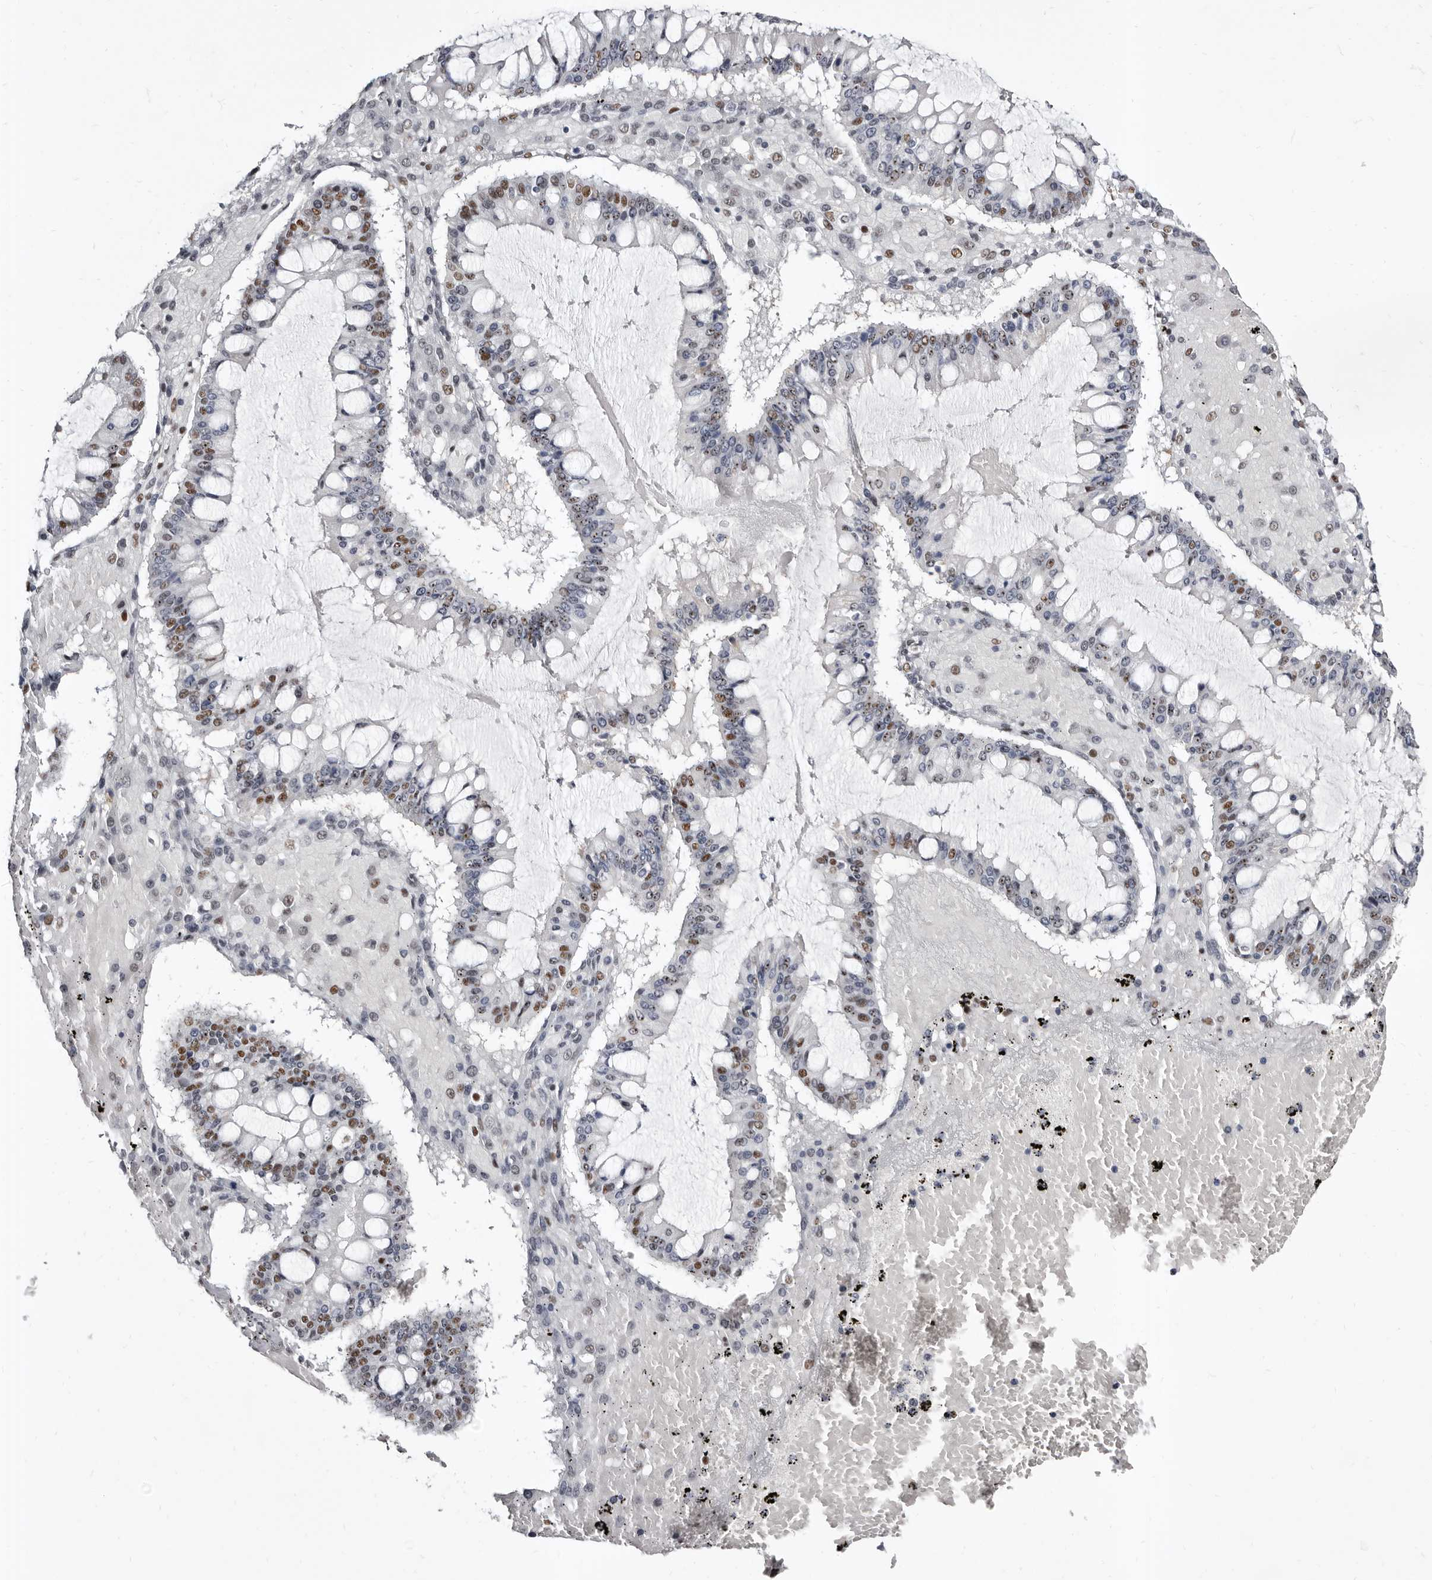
{"staining": {"intensity": "moderate", "quantity": "25%-75%", "location": "nuclear"}, "tissue": "ovarian cancer", "cell_type": "Tumor cells", "image_type": "cancer", "snomed": [{"axis": "morphology", "description": "Cystadenocarcinoma, mucinous, NOS"}, {"axis": "topography", "description": "Ovary"}], "caption": "A brown stain labels moderate nuclear expression of a protein in human mucinous cystadenocarcinoma (ovarian) tumor cells.", "gene": "ZNF326", "patient": {"sex": "female", "age": 73}}